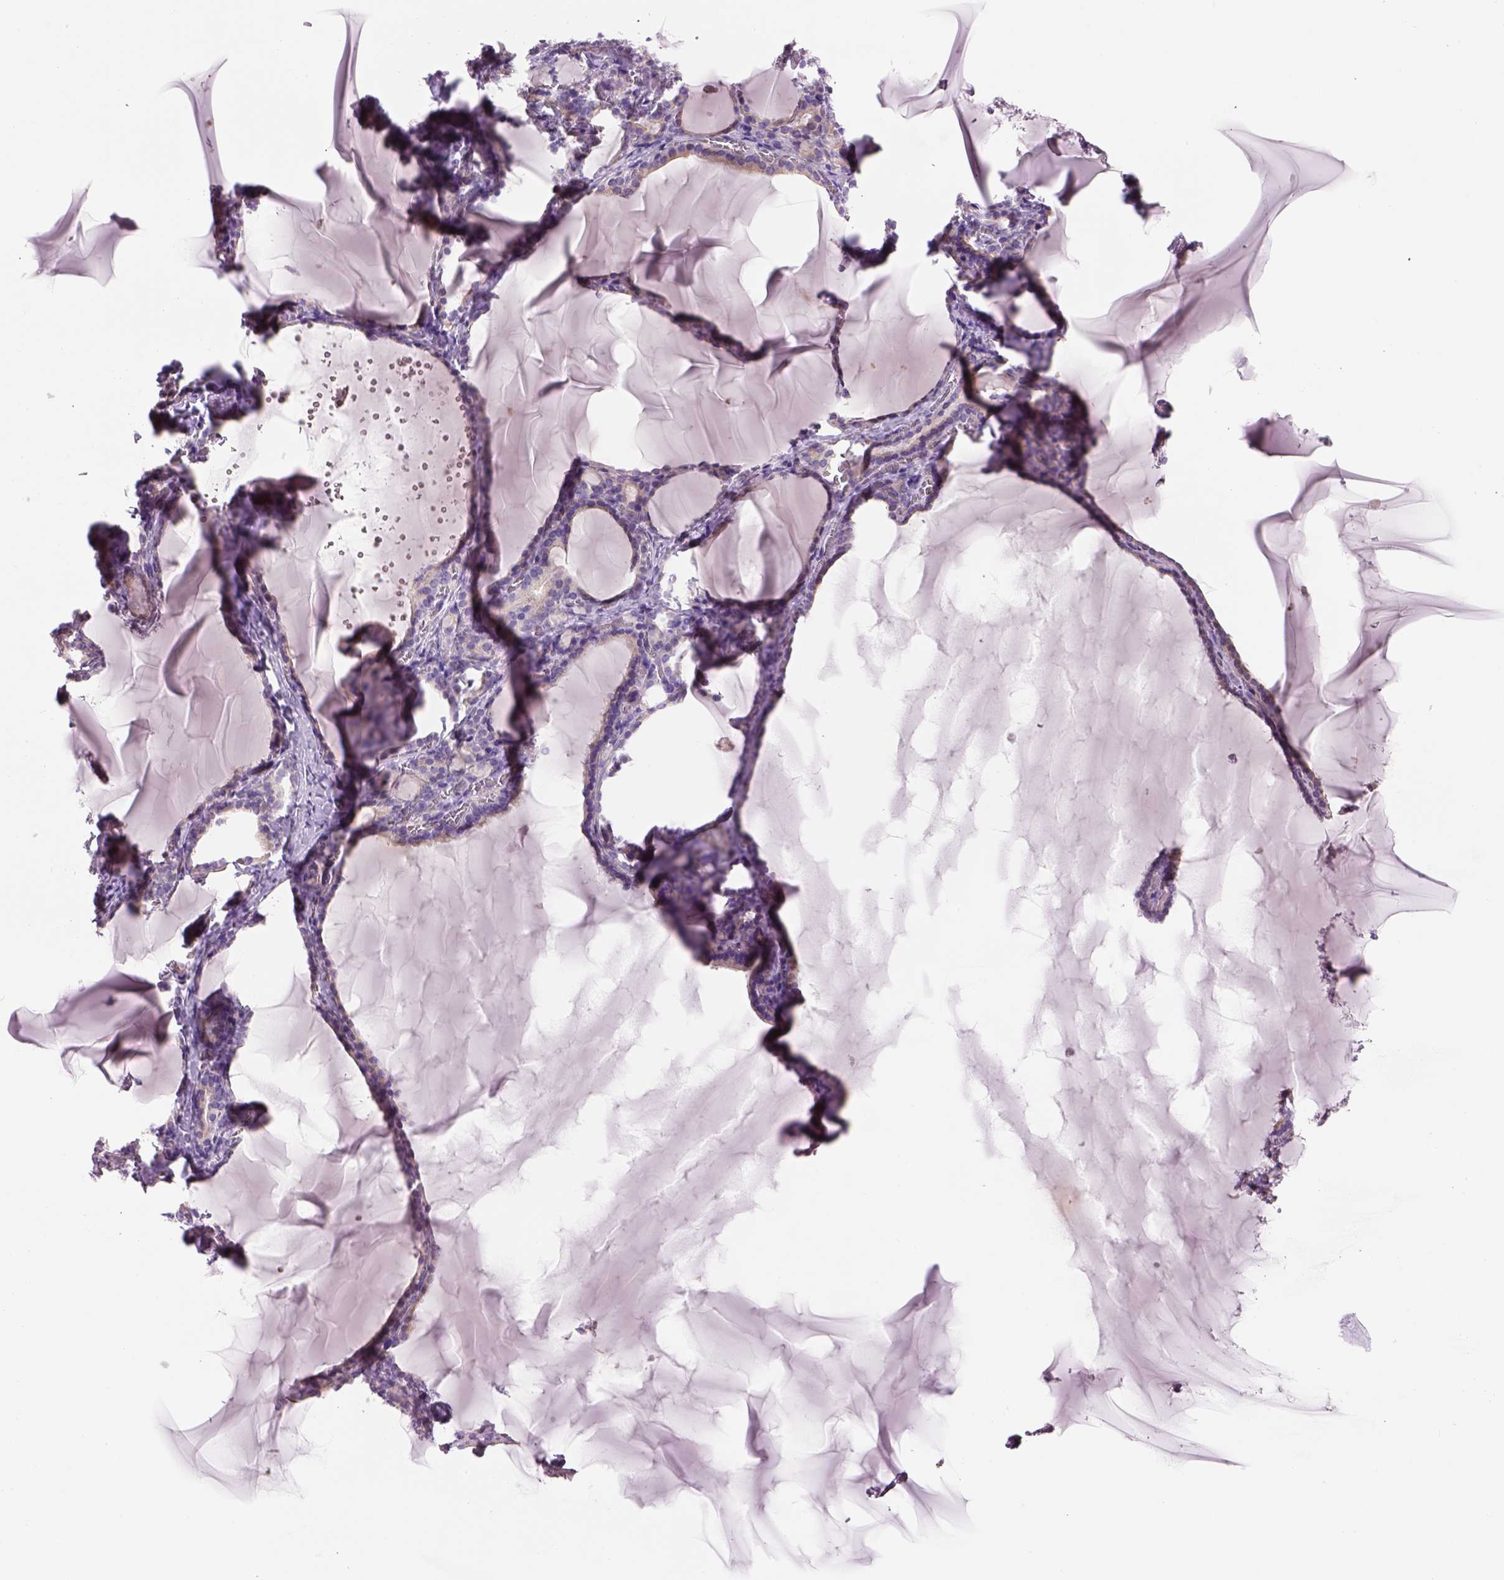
{"staining": {"intensity": "moderate", "quantity": "25%-75%", "location": "cytoplasmic/membranous"}, "tissue": "thyroid gland", "cell_type": "Glandular cells", "image_type": "normal", "snomed": [{"axis": "morphology", "description": "Normal tissue, NOS"}, {"axis": "morphology", "description": "Hyperplasia, NOS"}, {"axis": "topography", "description": "Thyroid gland"}], "caption": "Immunohistochemical staining of unremarkable thyroid gland shows moderate cytoplasmic/membranous protein staining in approximately 25%-75% of glandular cells.", "gene": "IFT52", "patient": {"sex": "female", "age": 27}}